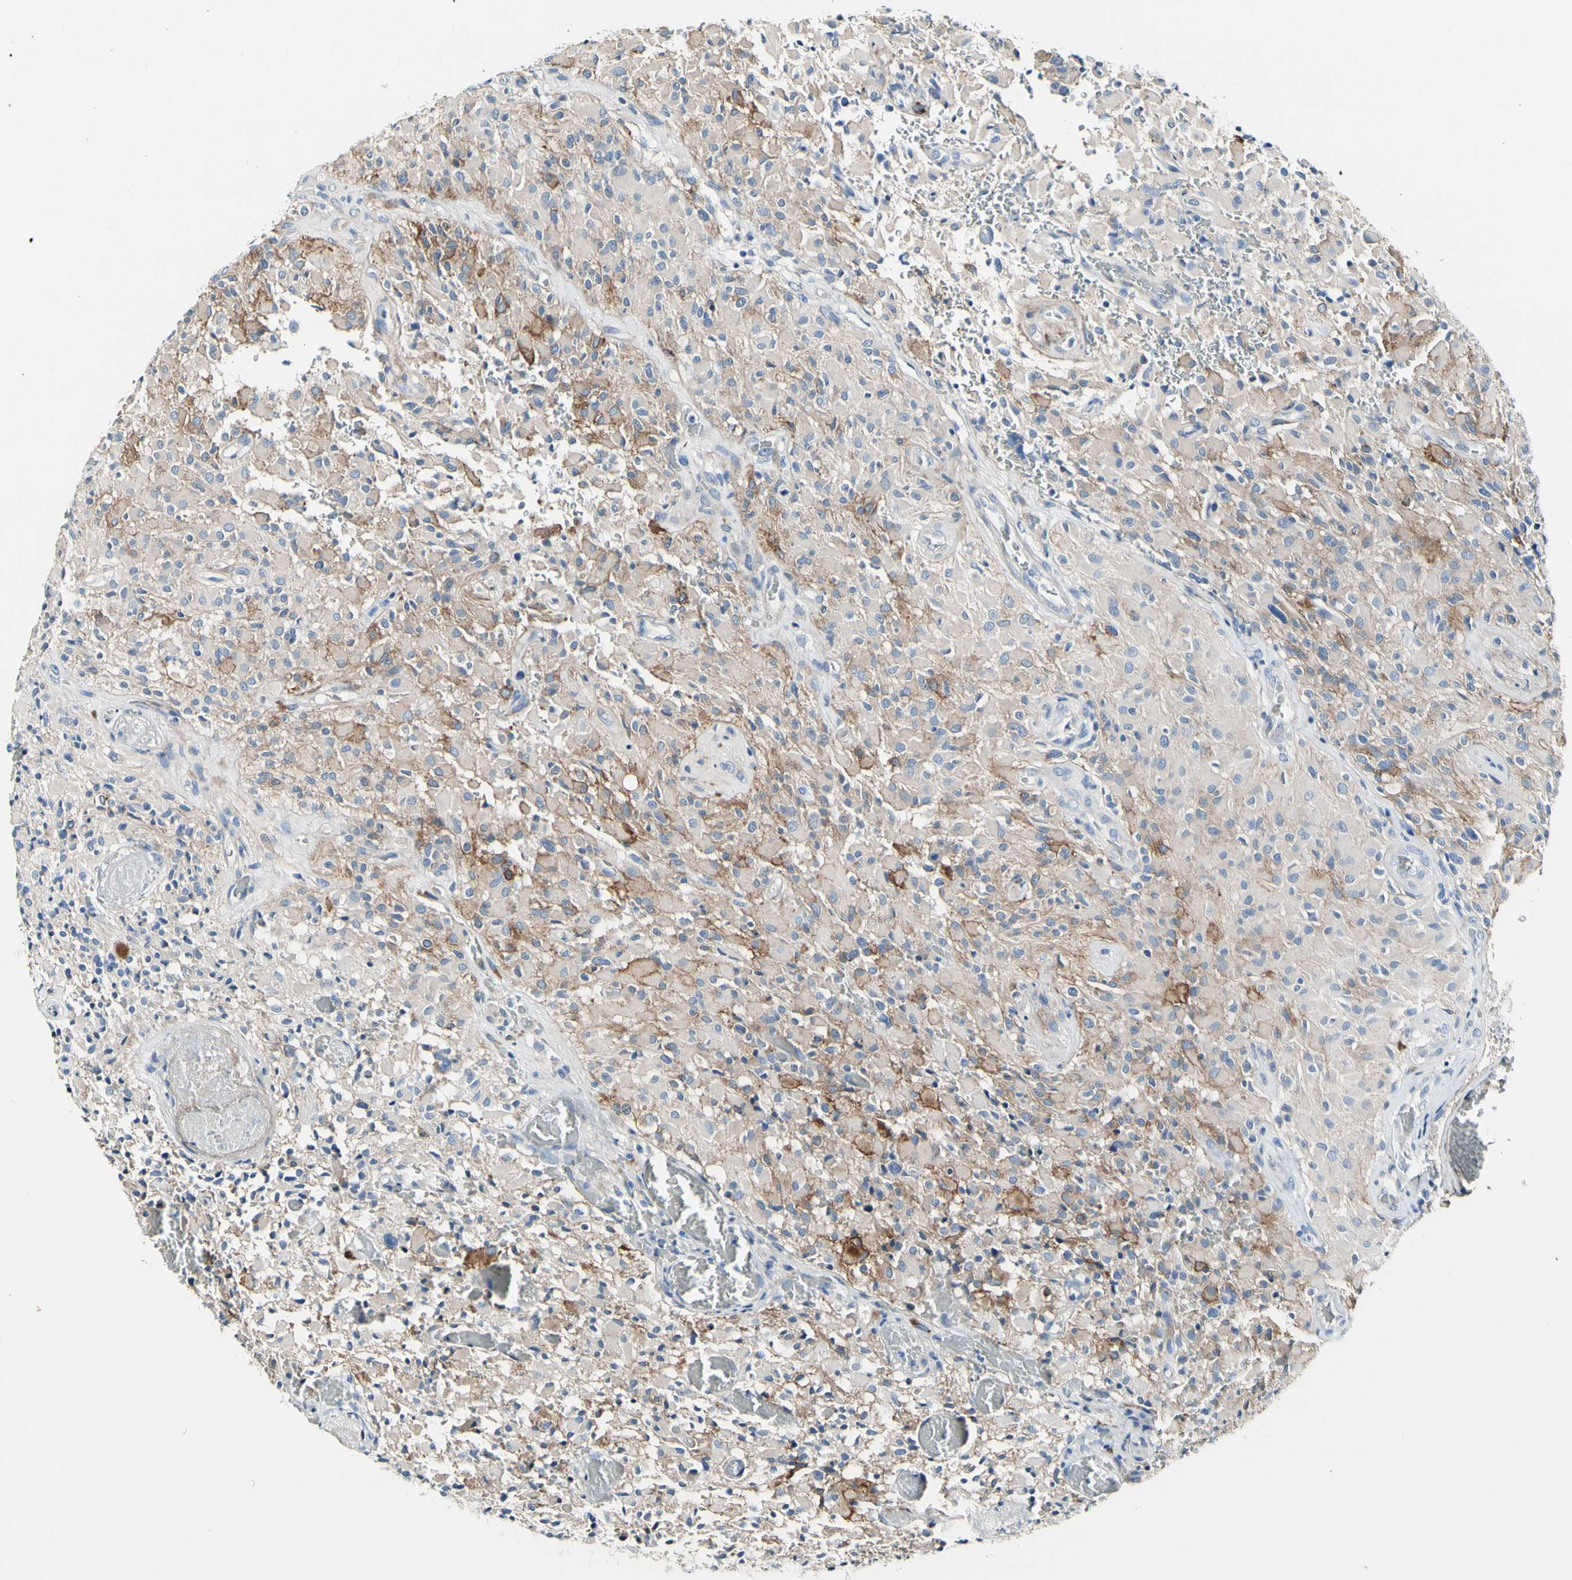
{"staining": {"intensity": "moderate", "quantity": "<25%", "location": "cytoplasmic/membranous"}, "tissue": "glioma", "cell_type": "Tumor cells", "image_type": "cancer", "snomed": [{"axis": "morphology", "description": "Glioma, malignant, High grade"}, {"axis": "topography", "description": "Brain"}], "caption": "Glioma was stained to show a protein in brown. There is low levels of moderate cytoplasmic/membranous positivity in approximately <25% of tumor cells. (Brightfield microscopy of DAB IHC at high magnification).", "gene": "COL6A3", "patient": {"sex": "male", "age": 71}}